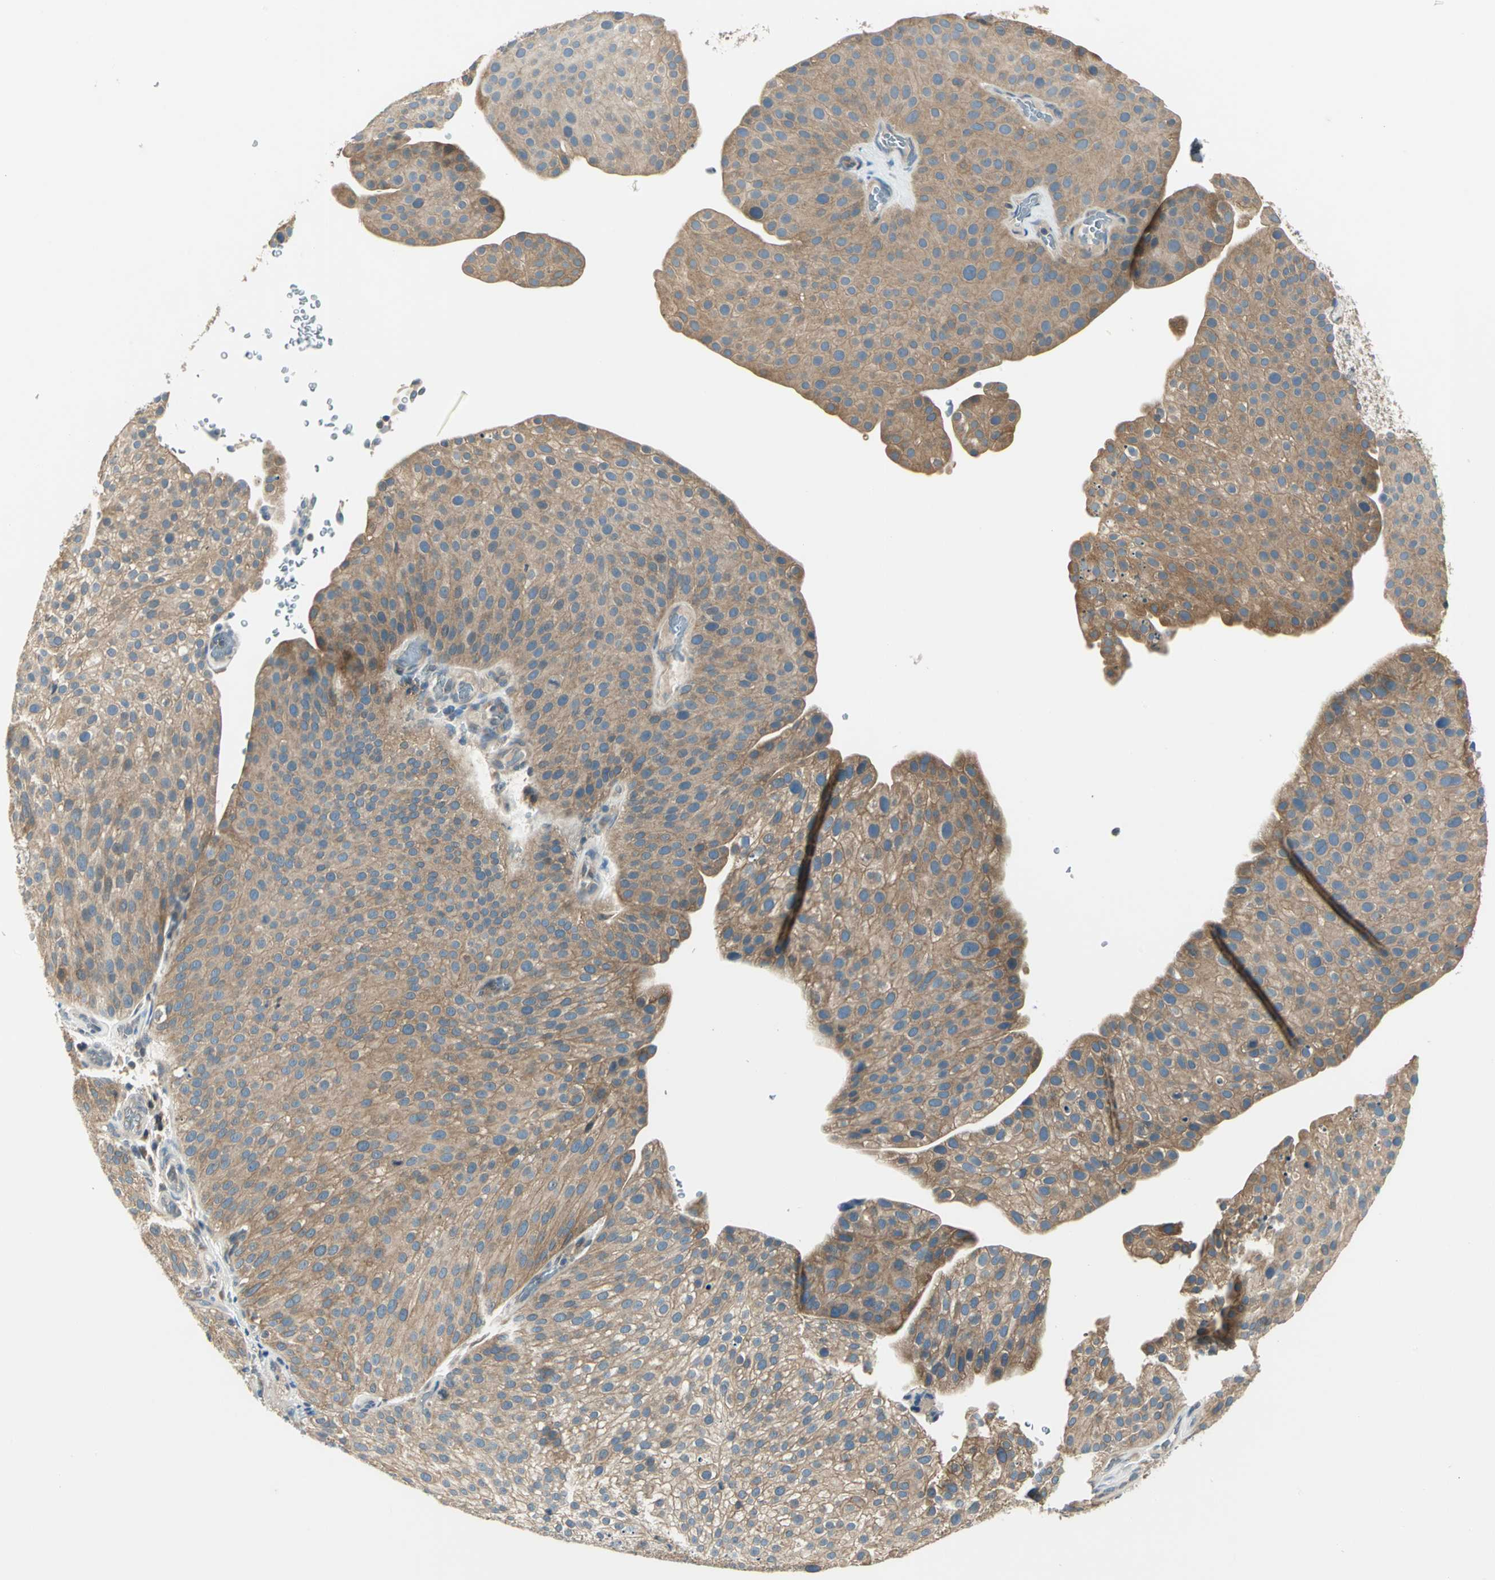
{"staining": {"intensity": "moderate", "quantity": ">75%", "location": "cytoplasmic/membranous"}, "tissue": "urothelial cancer", "cell_type": "Tumor cells", "image_type": "cancer", "snomed": [{"axis": "morphology", "description": "Urothelial carcinoma, Low grade"}, {"axis": "topography", "description": "Smooth muscle"}, {"axis": "topography", "description": "Urinary bladder"}], "caption": "The image demonstrates staining of urothelial cancer, revealing moderate cytoplasmic/membranous protein staining (brown color) within tumor cells. The staining was performed using DAB (3,3'-diaminobenzidine), with brown indicating positive protein expression. Nuclei are stained blue with hematoxylin.", "gene": "PRKAA1", "patient": {"sex": "male", "age": 60}}